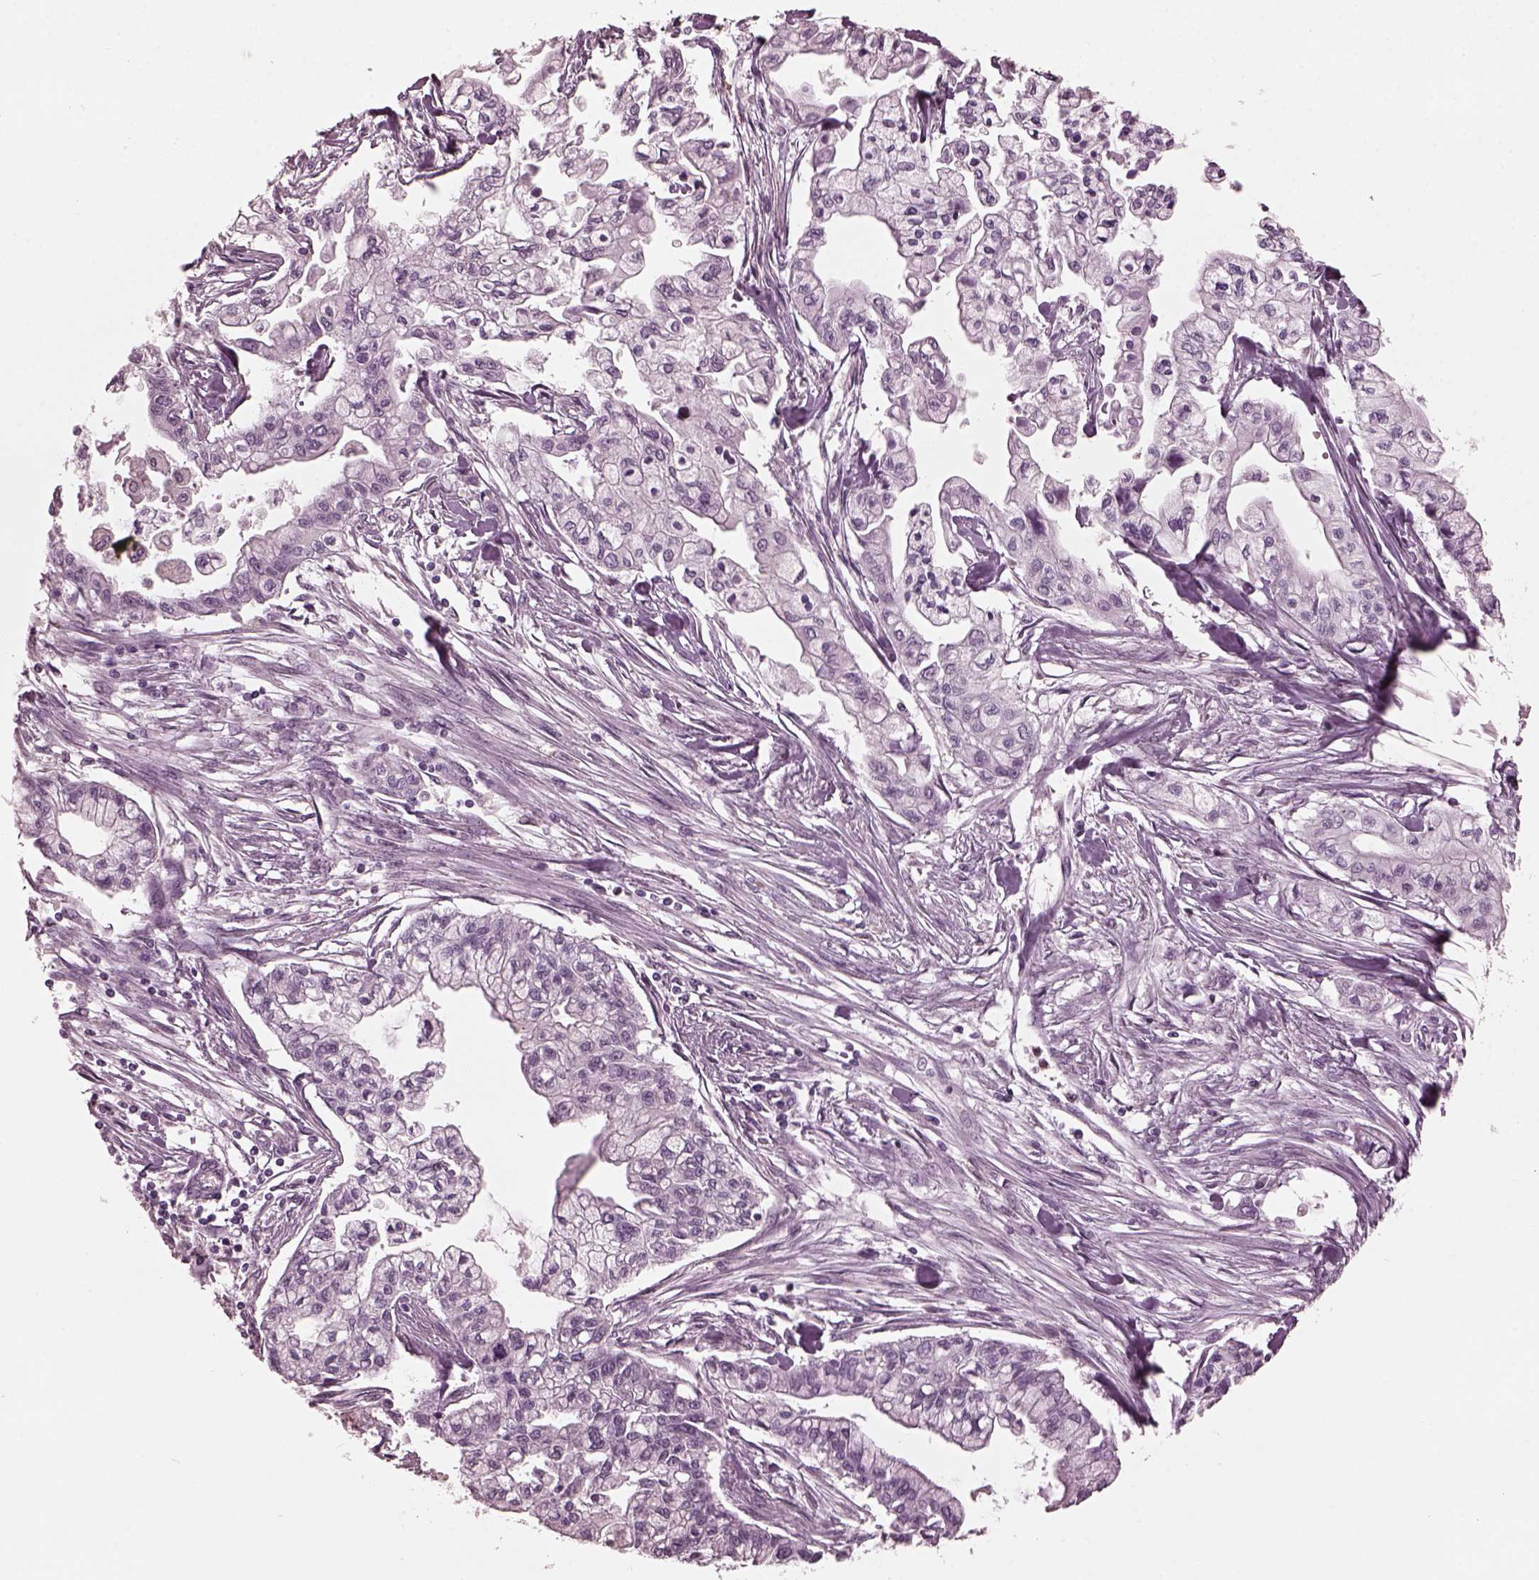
{"staining": {"intensity": "negative", "quantity": "none", "location": "none"}, "tissue": "pancreatic cancer", "cell_type": "Tumor cells", "image_type": "cancer", "snomed": [{"axis": "morphology", "description": "Adenocarcinoma, NOS"}, {"axis": "topography", "description": "Pancreas"}], "caption": "This photomicrograph is of pancreatic adenocarcinoma stained with immunohistochemistry (IHC) to label a protein in brown with the nuclei are counter-stained blue. There is no staining in tumor cells.", "gene": "PSTPIP2", "patient": {"sex": "male", "age": 54}}